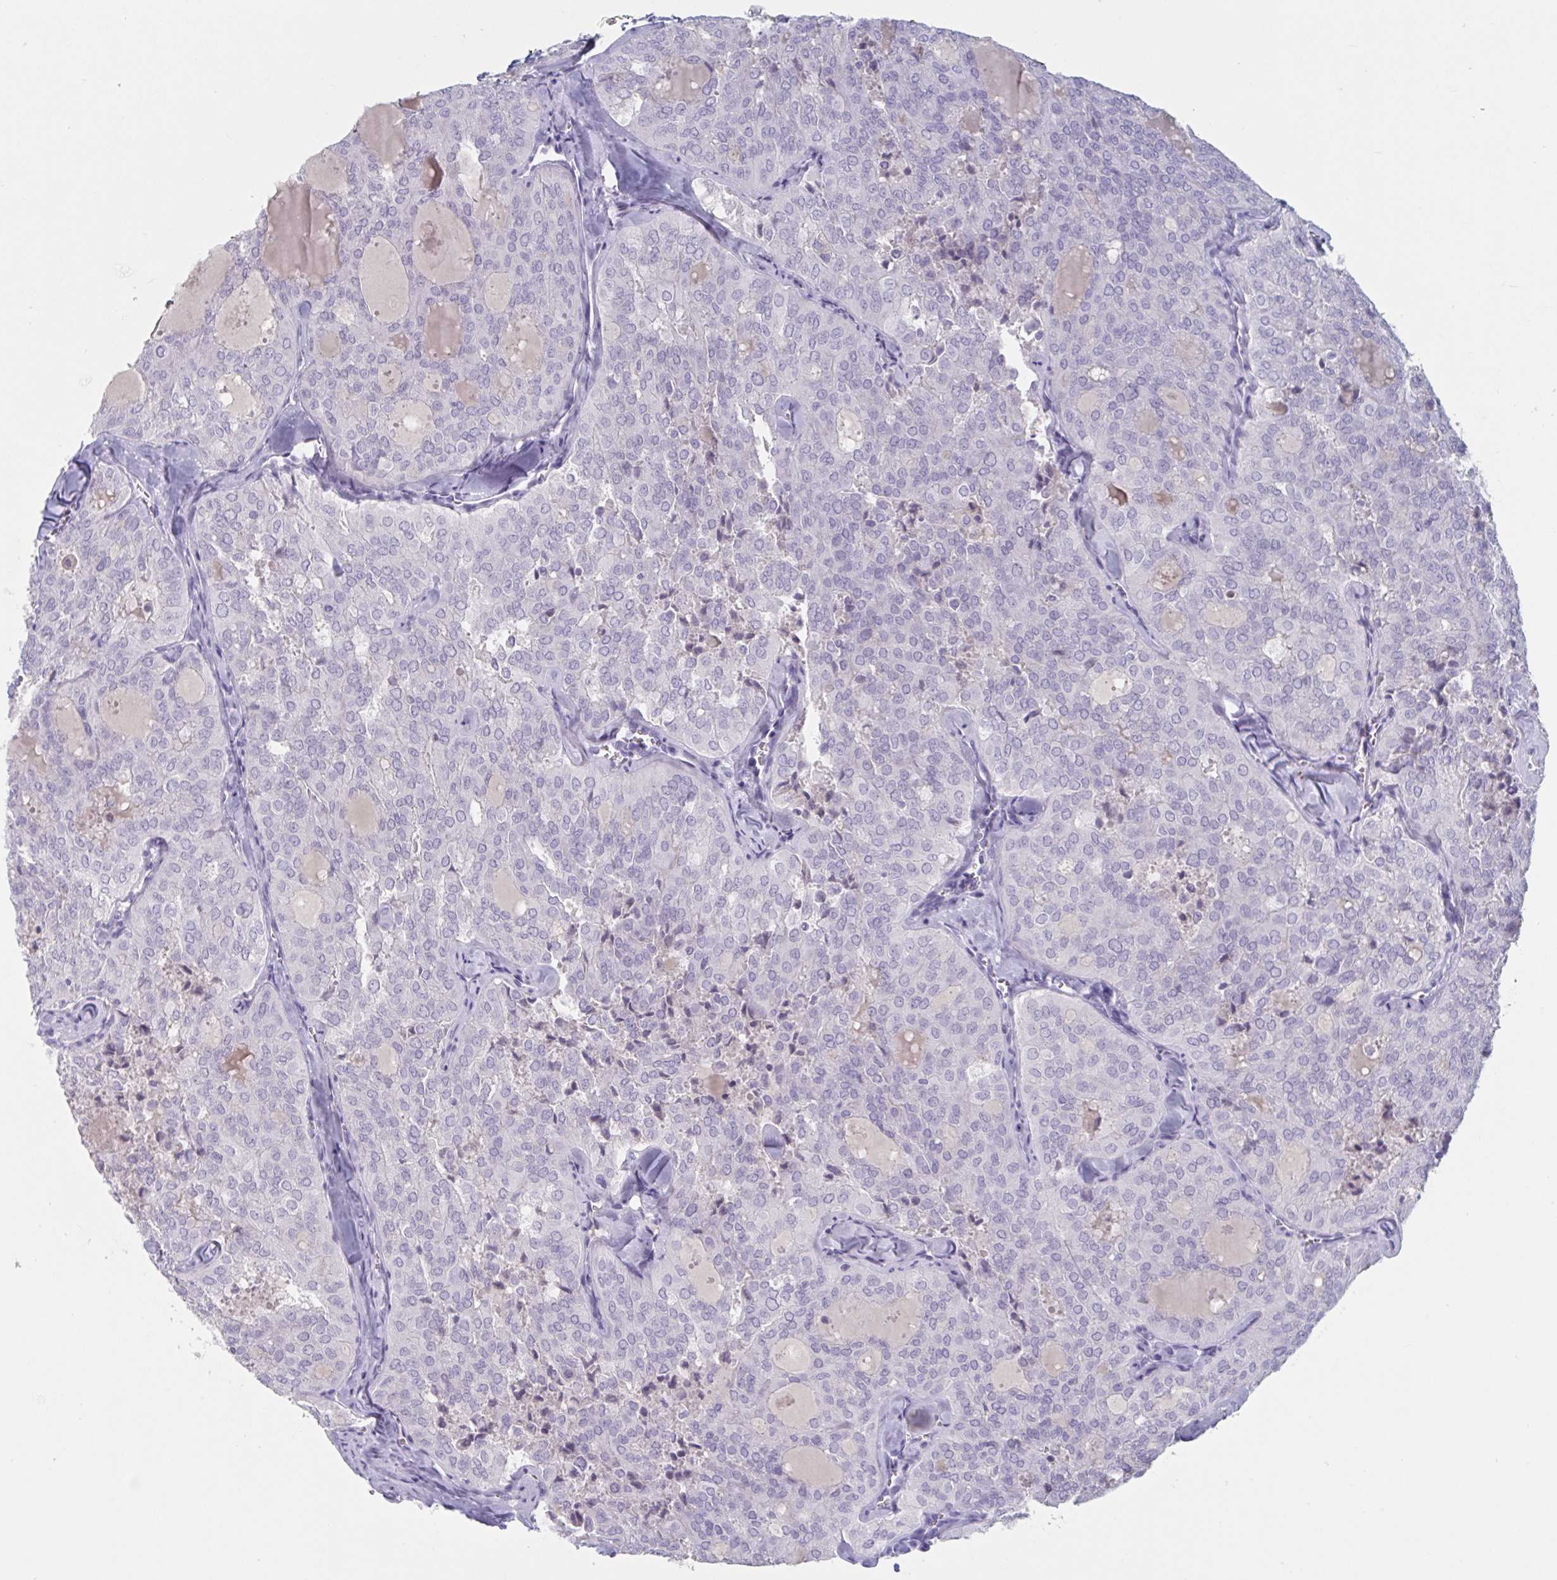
{"staining": {"intensity": "negative", "quantity": "none", "location": "none"}, "tissue": "thyroid cancer", "cell_type": "Tumor cells", "image_type": "cancer", "snomed": [{"axis": "morphology", "description": "Follicular adenoma carcinoma, NOS"}, {"axis": "topography", "description": "Thyroid gland"}], "caption": "Immunohistochemistry (IHC) of thyroid follicular adenoma carcinoma demonstrates no positivity in tumor cells.", "gene": "NDUFC2", "patient": {"sex": "male", "age": 75}}